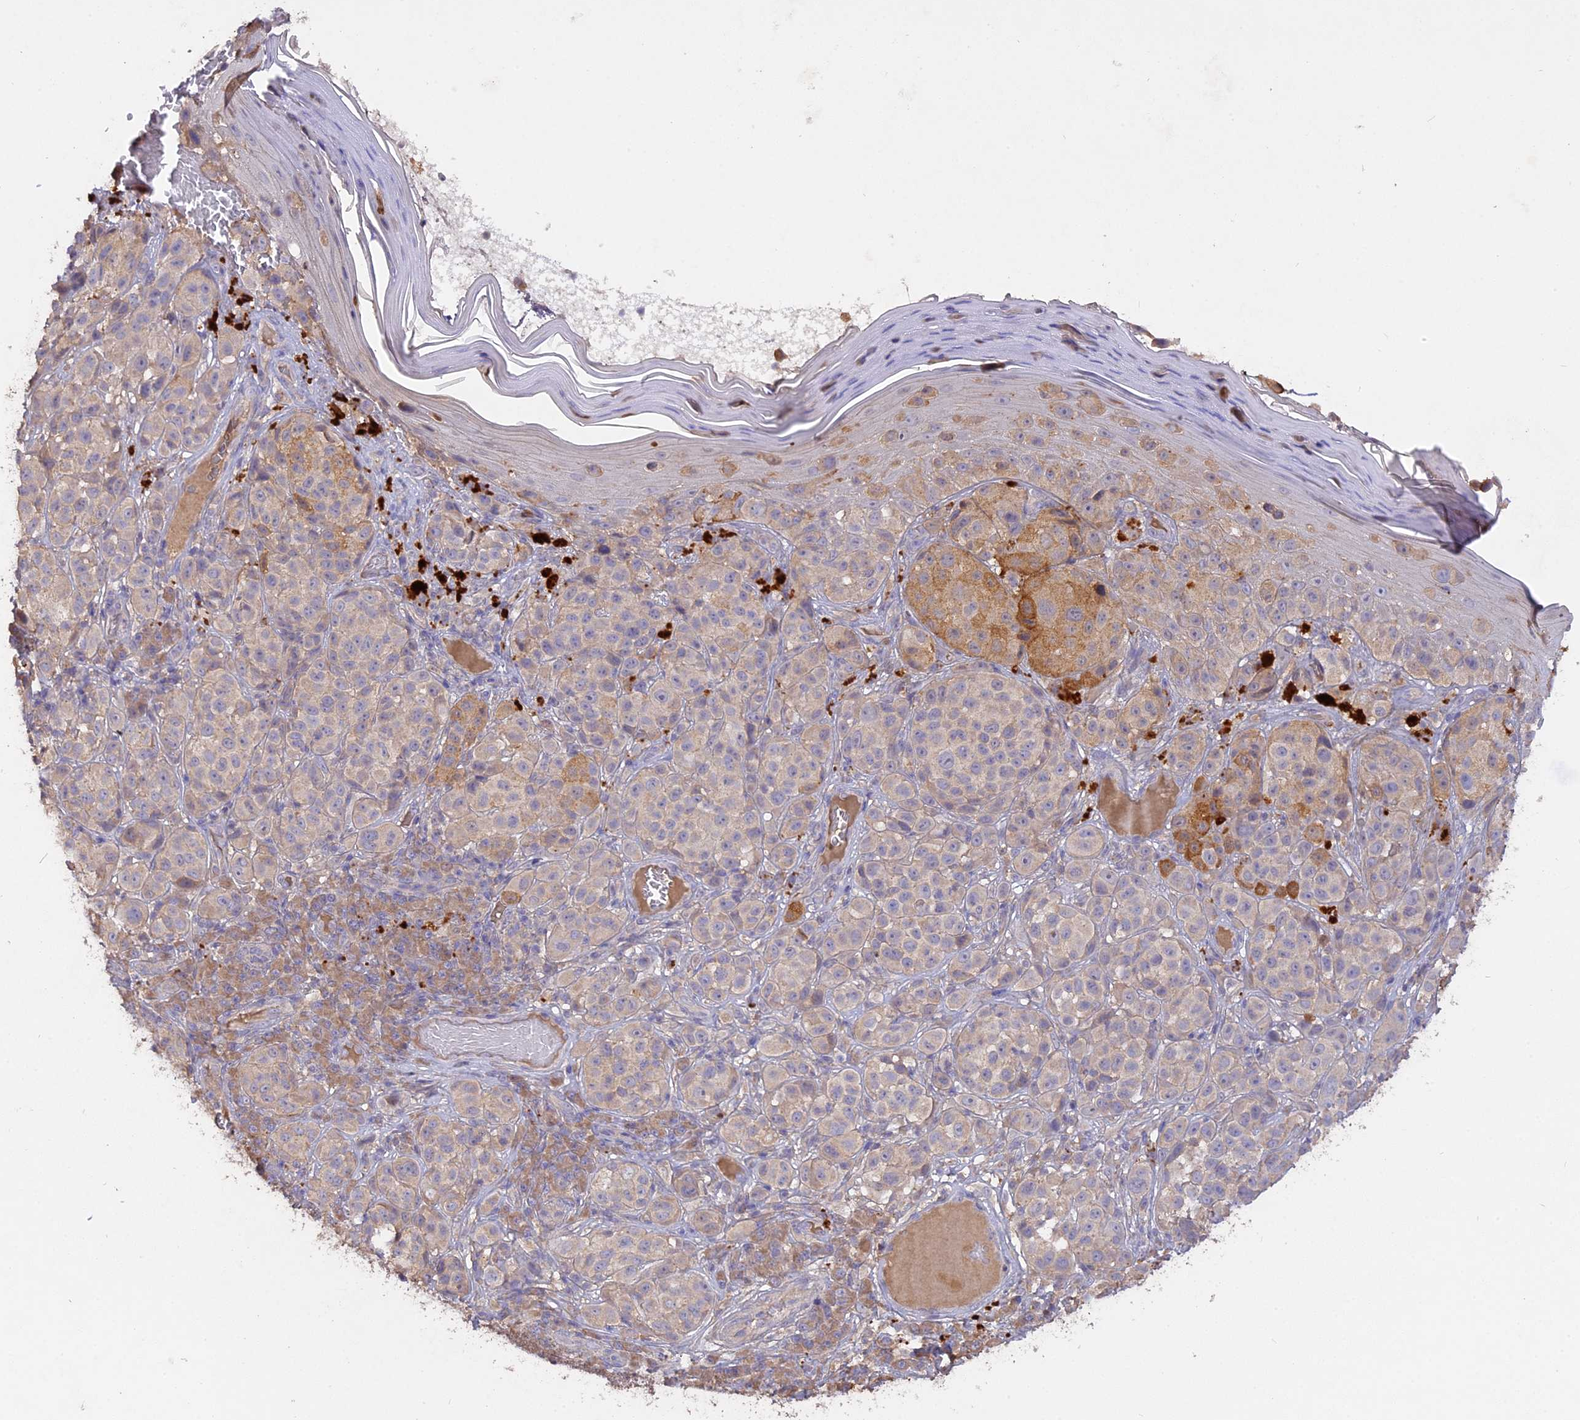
{"staining": {"intensity": "moderate", "quantity": "<25%", "location": "cytoplasmic/membranous"}, "tissue": "melanoma", "cell_type": "Tumor cells", "image_type": "cancer", "snomed": [{"axis": "morphology", "description": "Malignant melanoma, NOS"}, {"axis": "topography", "description": "Skin"}], "caption": "Immunohistochemical staining of human malignant melanoma reveals low levels of moderate cytoplasmic/membranous expression in about <25% of tumor cells.", "gene": "SLC26A4", "patient": {"sex": "male", "age": 38}}